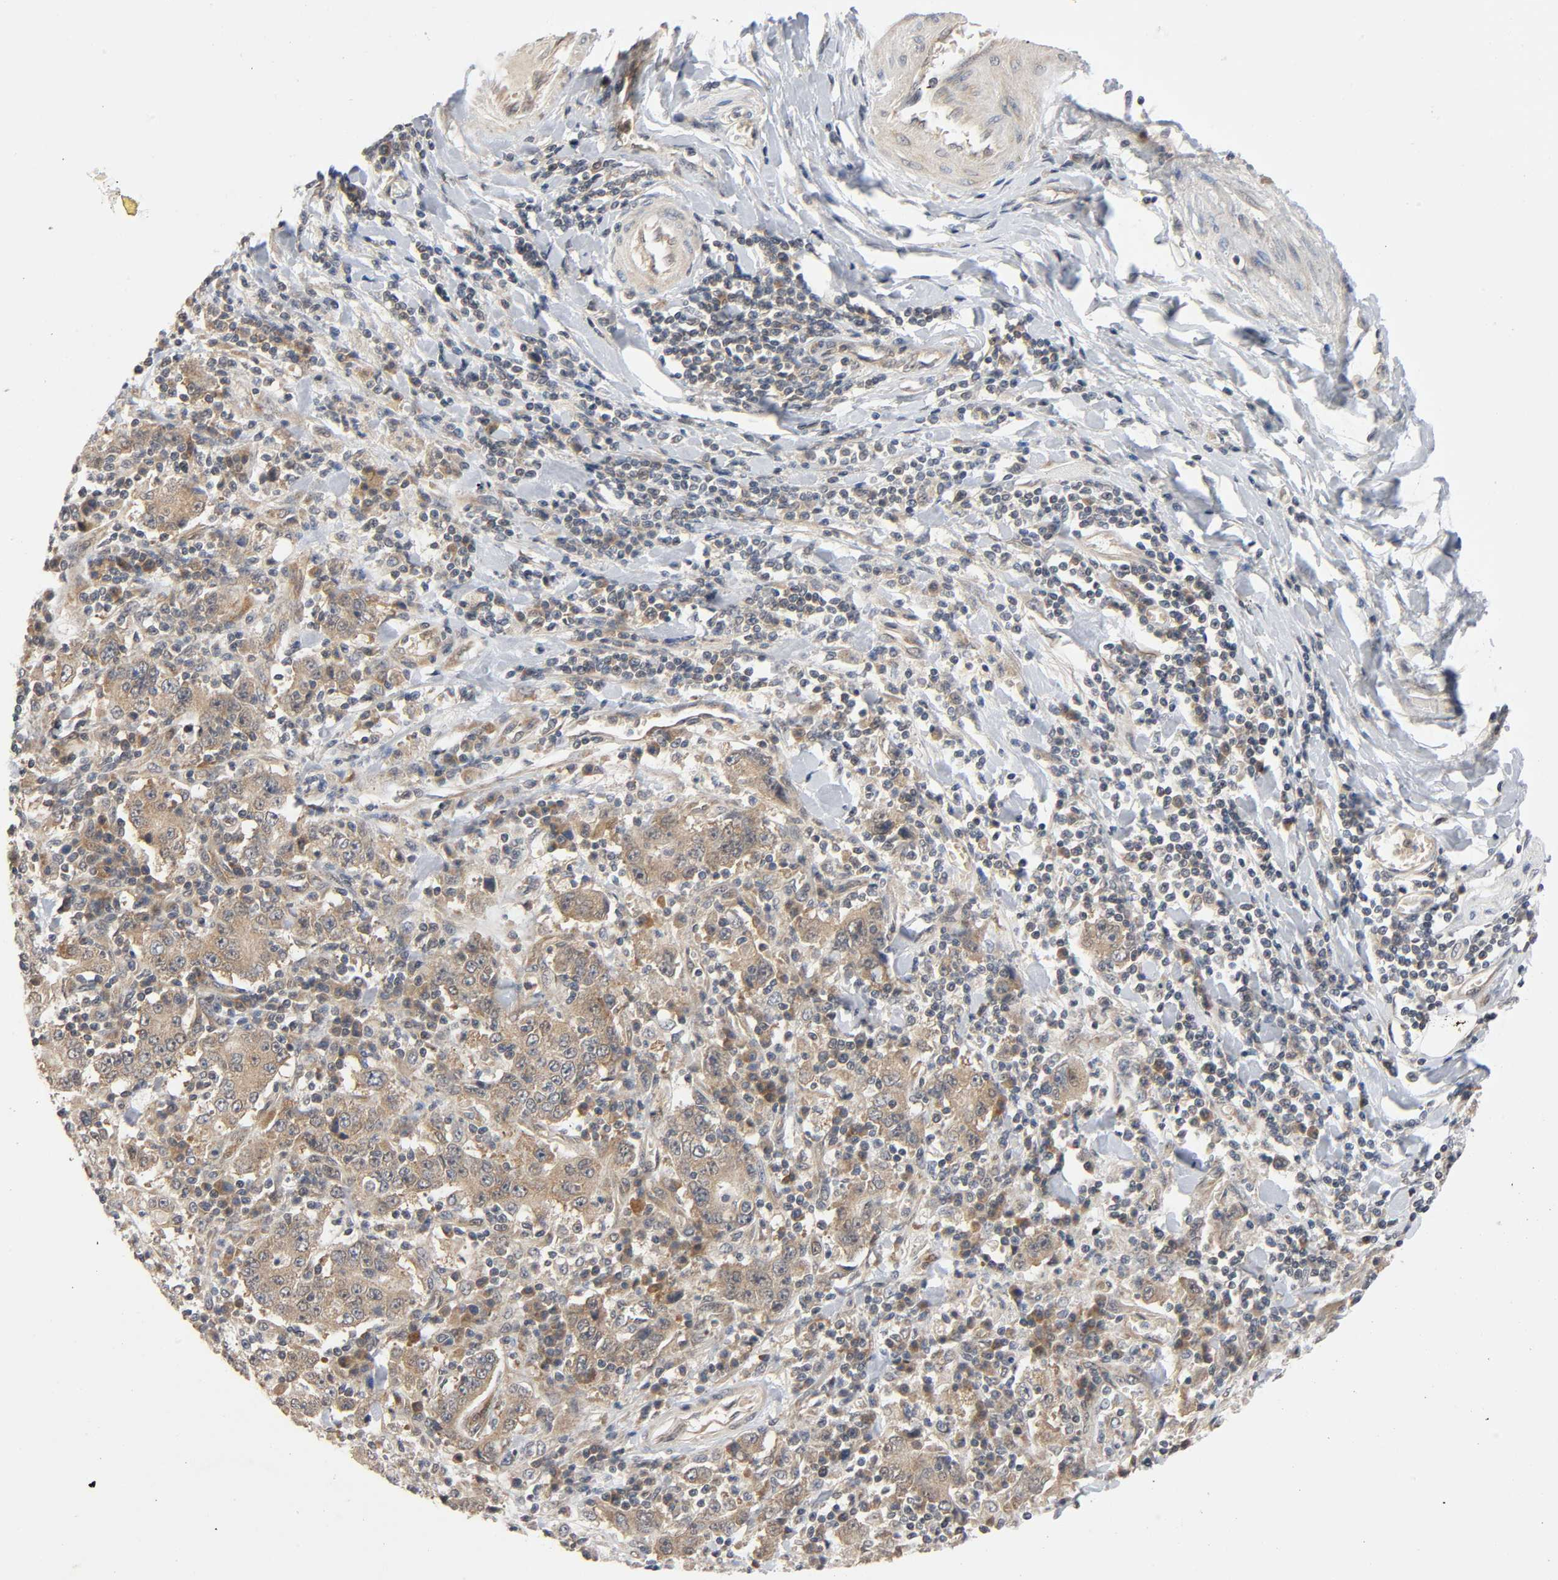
{"staining": {"intensity": "moderate", "quantity": ">75%", "location": "cytoplasmic/membranous"}, "tissue": "stomach cancer", "cell_type": "Tumor cells", "image_type": "cancer", "snomed": [{"axis": "morphology", "description": "Normal tissue, NOS"}, {"axis": "morphology", "description": "Adenocarcinoma, NOS"}, {"axis": "topography", "description": "Stomach, upper"}, {"axis": "topography", "description": "Stomach"}], "caption": "Stomach cancer tissue reveals moderate cytoplasmic/membranous staining in about >75% of tumor cells", "gene": "MAPK8", "patient": {"sex": "male", "age": 59}}